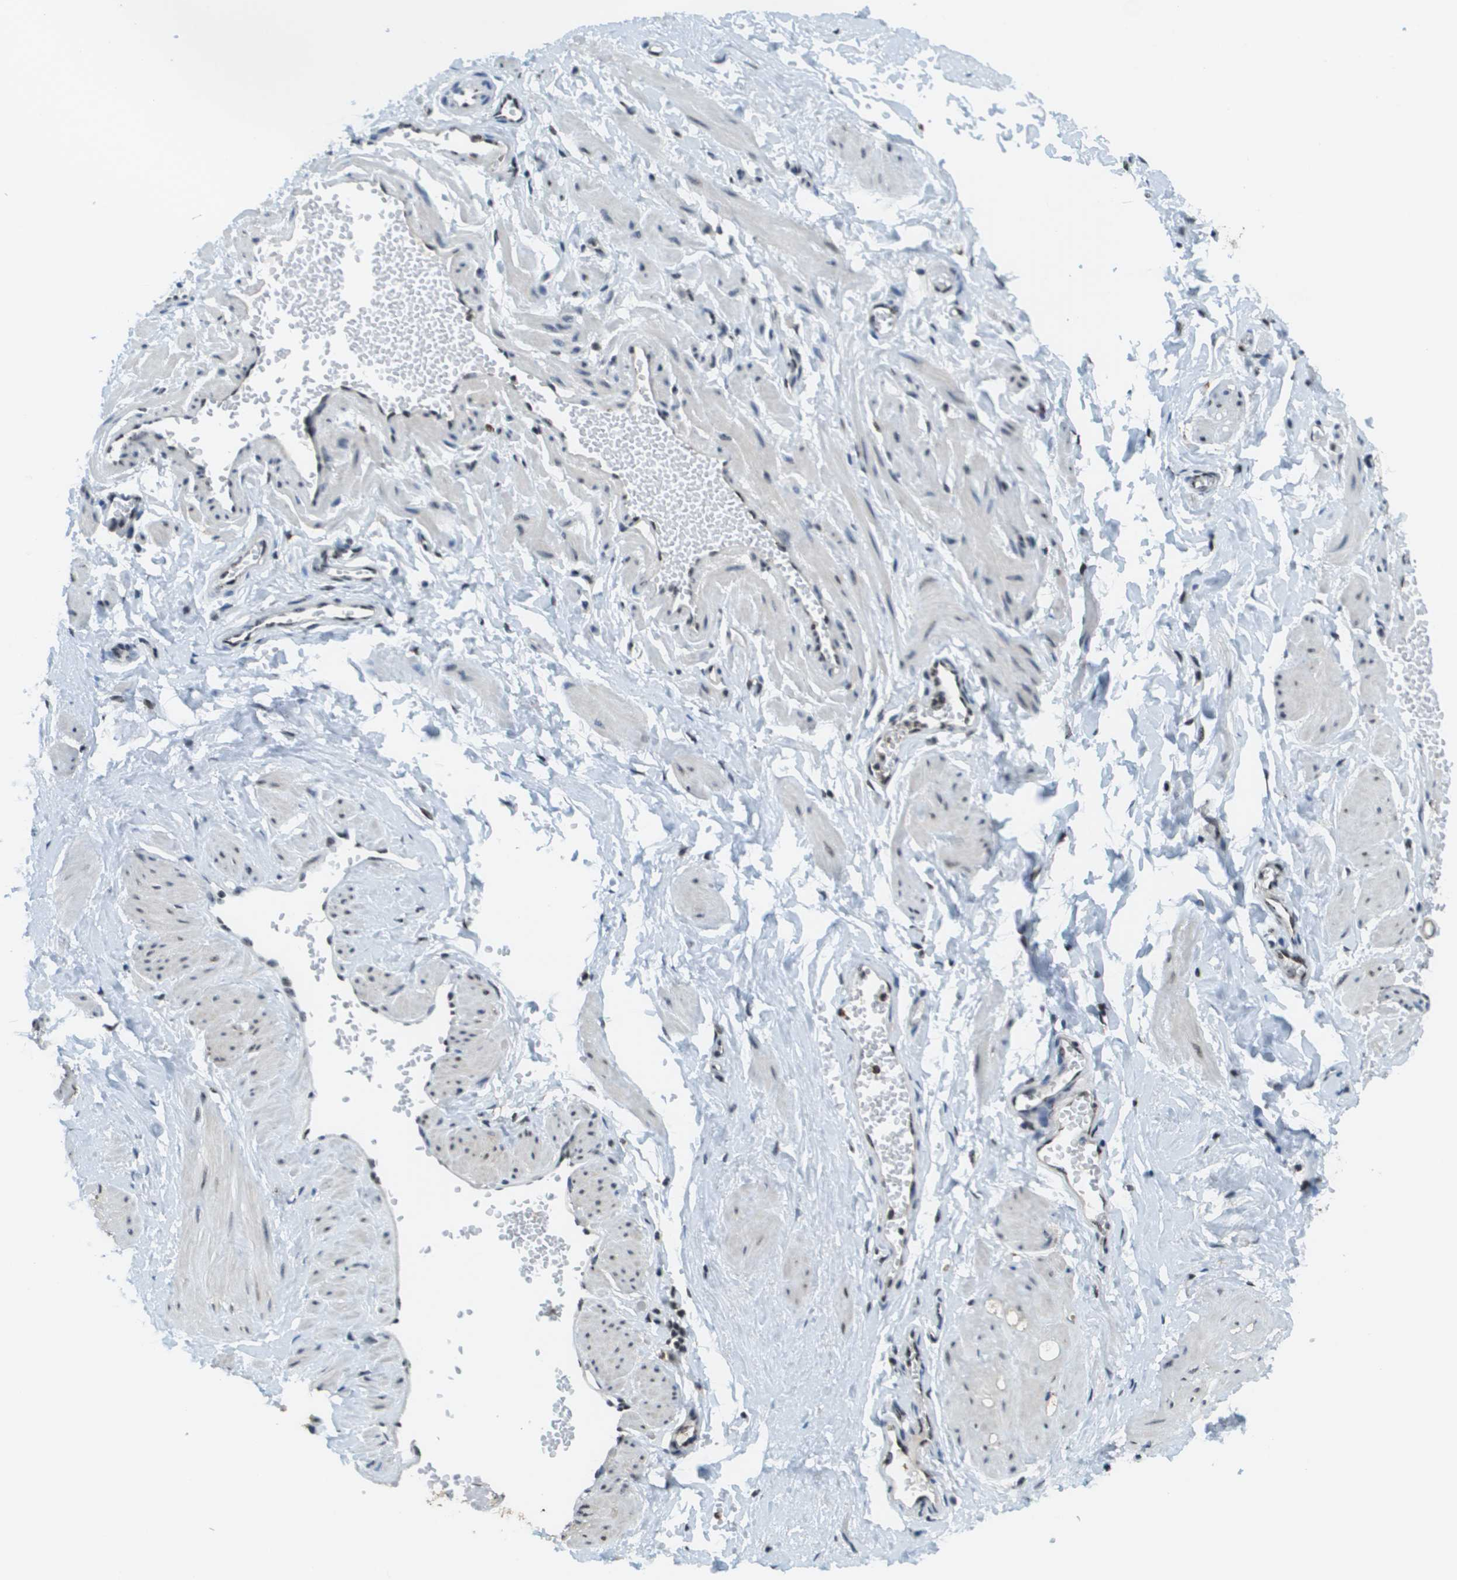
{"staining": {"intensity": "negative", "quantity": "none", "location": "none"}, "tissue": "adipose tissue", "cell_type": "Adipocytes", "image_type": "normal", "snomed": [{"axis": "morphology", "description": "Normal tissue, NOS"}, {"axis": "topography", "description": "Soft tissue"}, {"axis": "topography", "description": "Vascular tissue"}], "caption": "Immunohistochemistry photomicrograph of benign adipose tissue: human adipose tissue stained with DAB demonstrates no significant protein staining in adipocytes.", "gene": "SP100", "patient": {"sex": "female", "age": 35}}